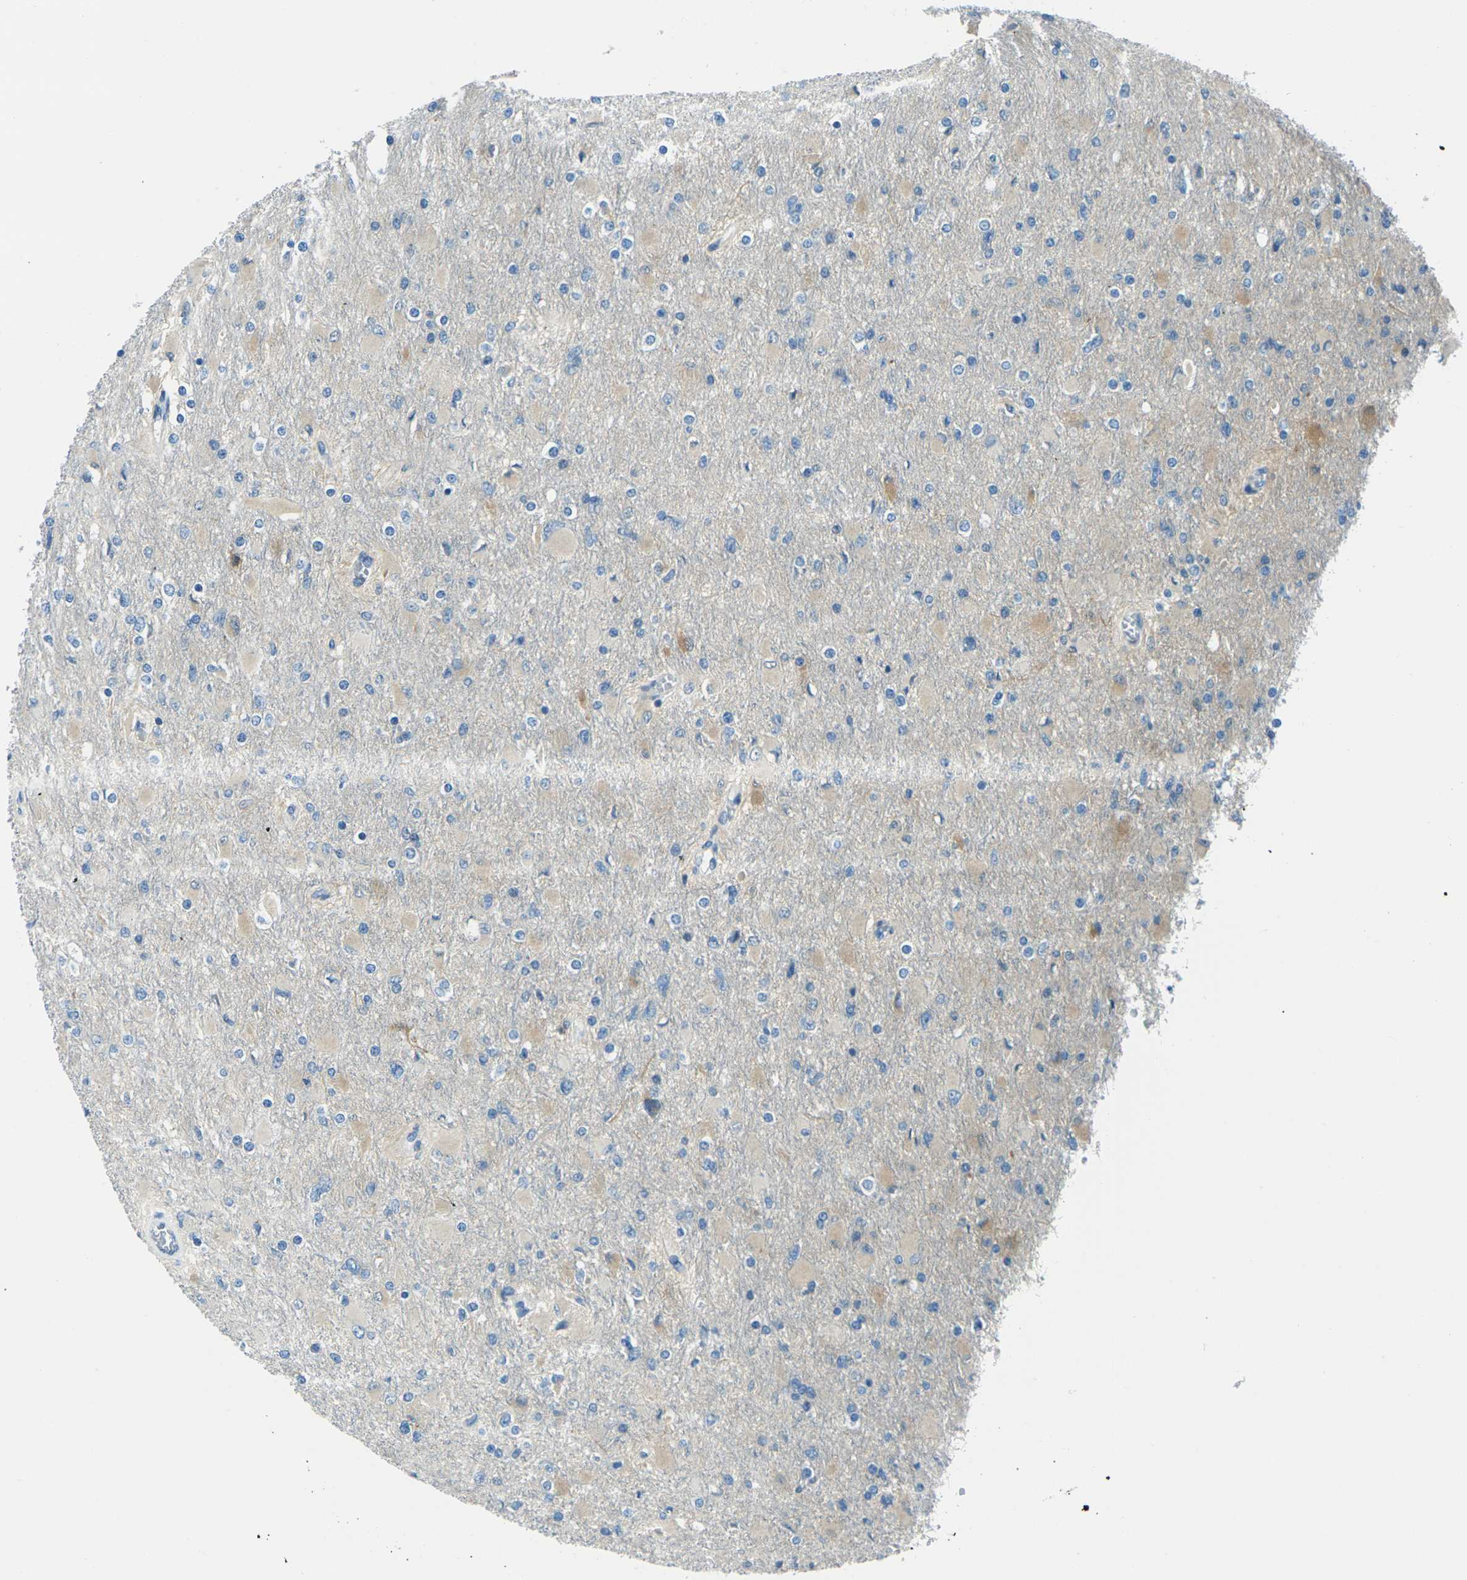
{"staining": {"intensity": "moderate", "quantity": "<25%", "location": "cytoplasmic/membranous"}, "tissue": "glioma", "cell_type": "Tumor cells", "image_type": "cancer", "snomed": [{"axis": "morphology", "description": "Glioma, malignant, High grade"}, {"axis": "topography", "description": "Cerebral cortex"}], "caption": "A brown stain highlights moderate cytoplasmic/membranous expression of a protein in human glioma tumor cells.", "gene": "NANOS2", "patient": {"sex": "female", "age": 36}}